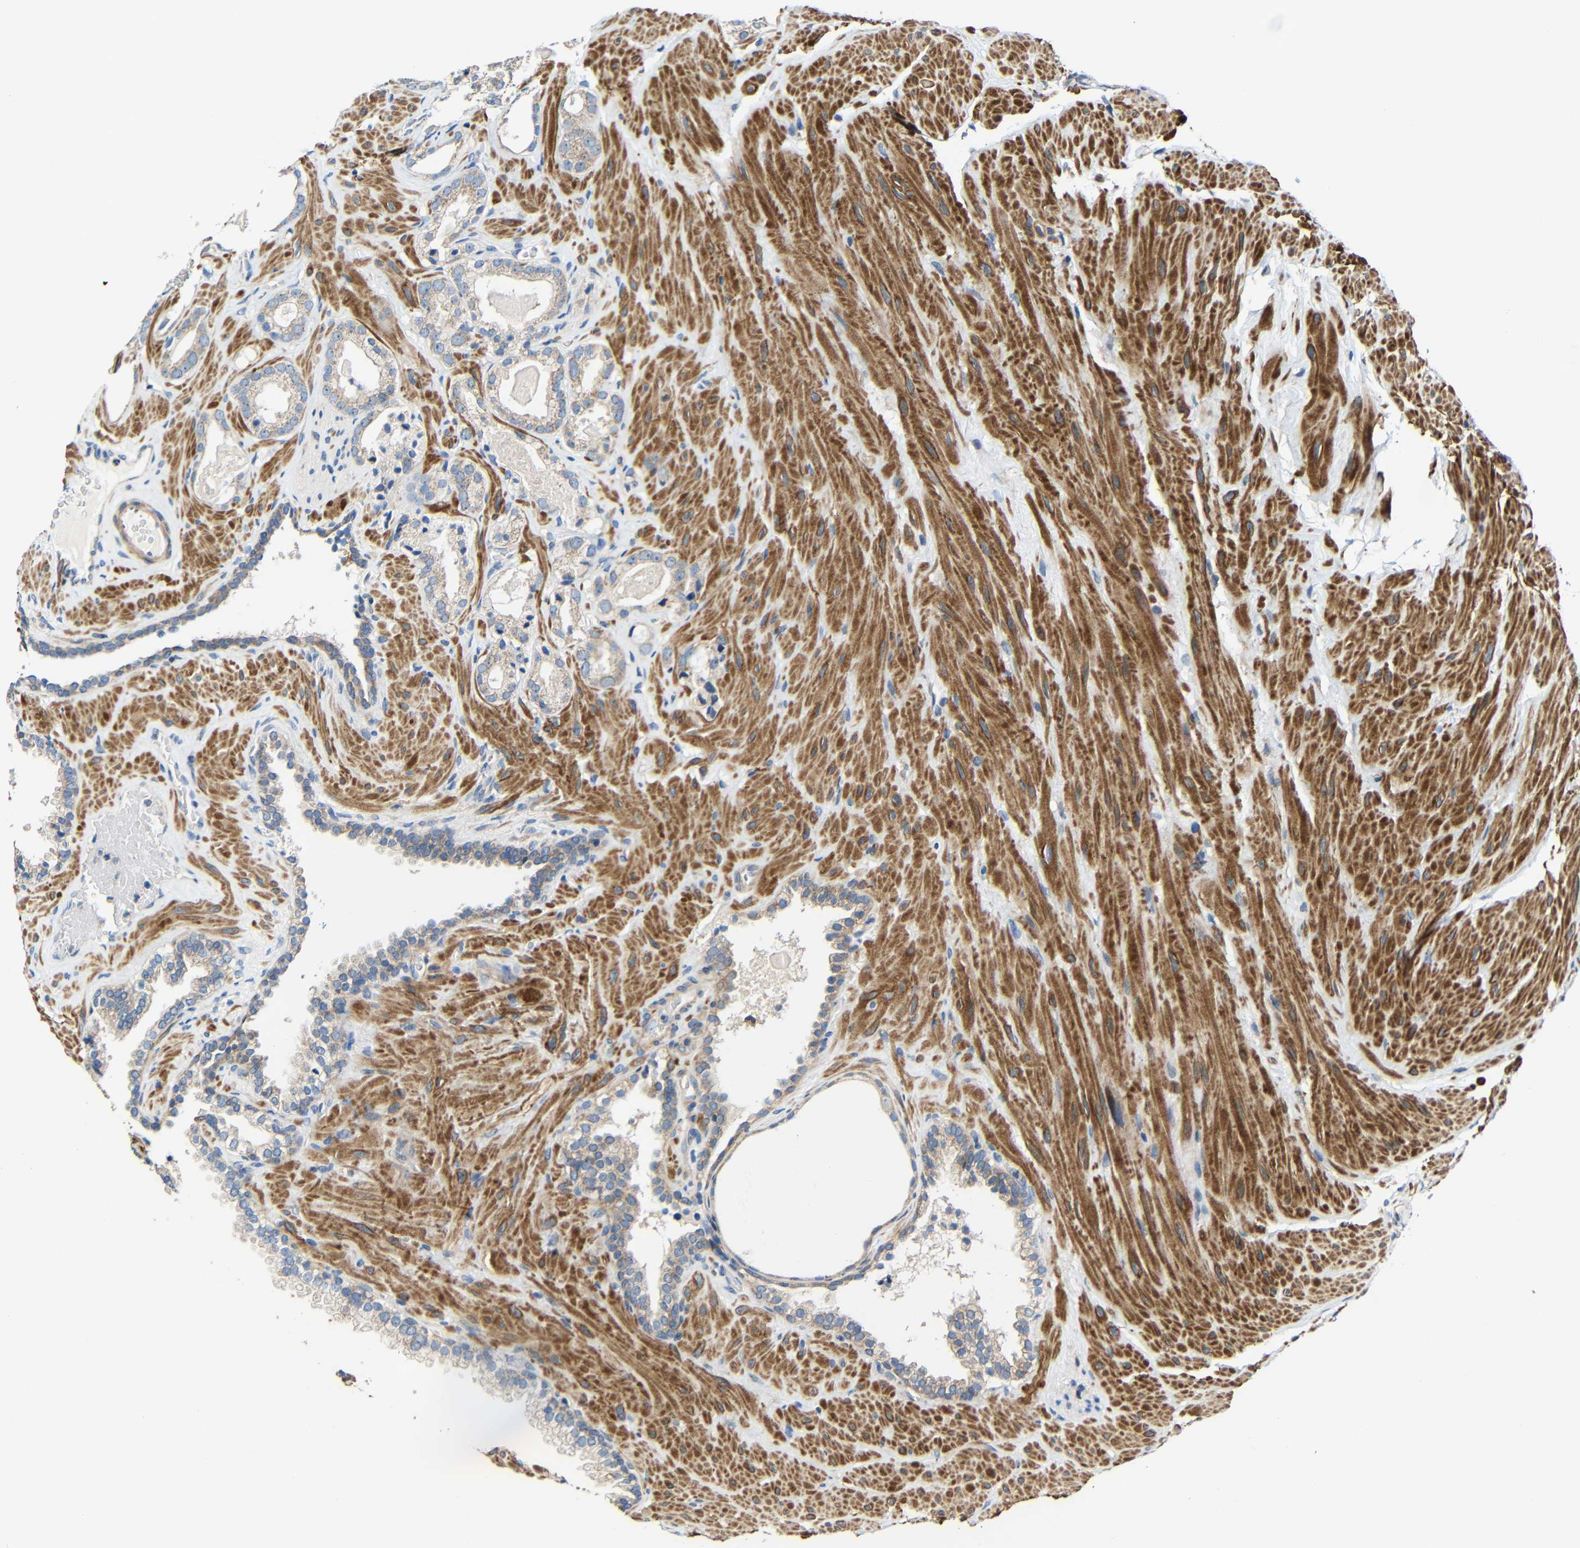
{"staining": {"intensity": "weak", "quantity": "25%-75%", "location": "cytoplasmic/membranous"}, "tissue": "prostate cancer", "cell_type": "Tumor cells", "image_type": "cancer", "snomed": [{"axis": "morphology", "description": "Adenocarcinoma, High grade"}, {"axis": "topography", "description": "Prostate"}], "caption": "A high-resolution histopathology image shows immunohistochemistry (IHC) staining of prostate cancer (adenocarcinoma (high-grade)), which exhibits weak cytoplasmic/membranous expression in approximately 25%-75% of tumor cells. Using DAB (3,3'-diaminobenzidine) (brown) and hematoxylin (blue) stains, captured at high magnification using brightfield microscopy.", "gene": "RHOT2", "patient": {"sex": "male", "age": 64}}